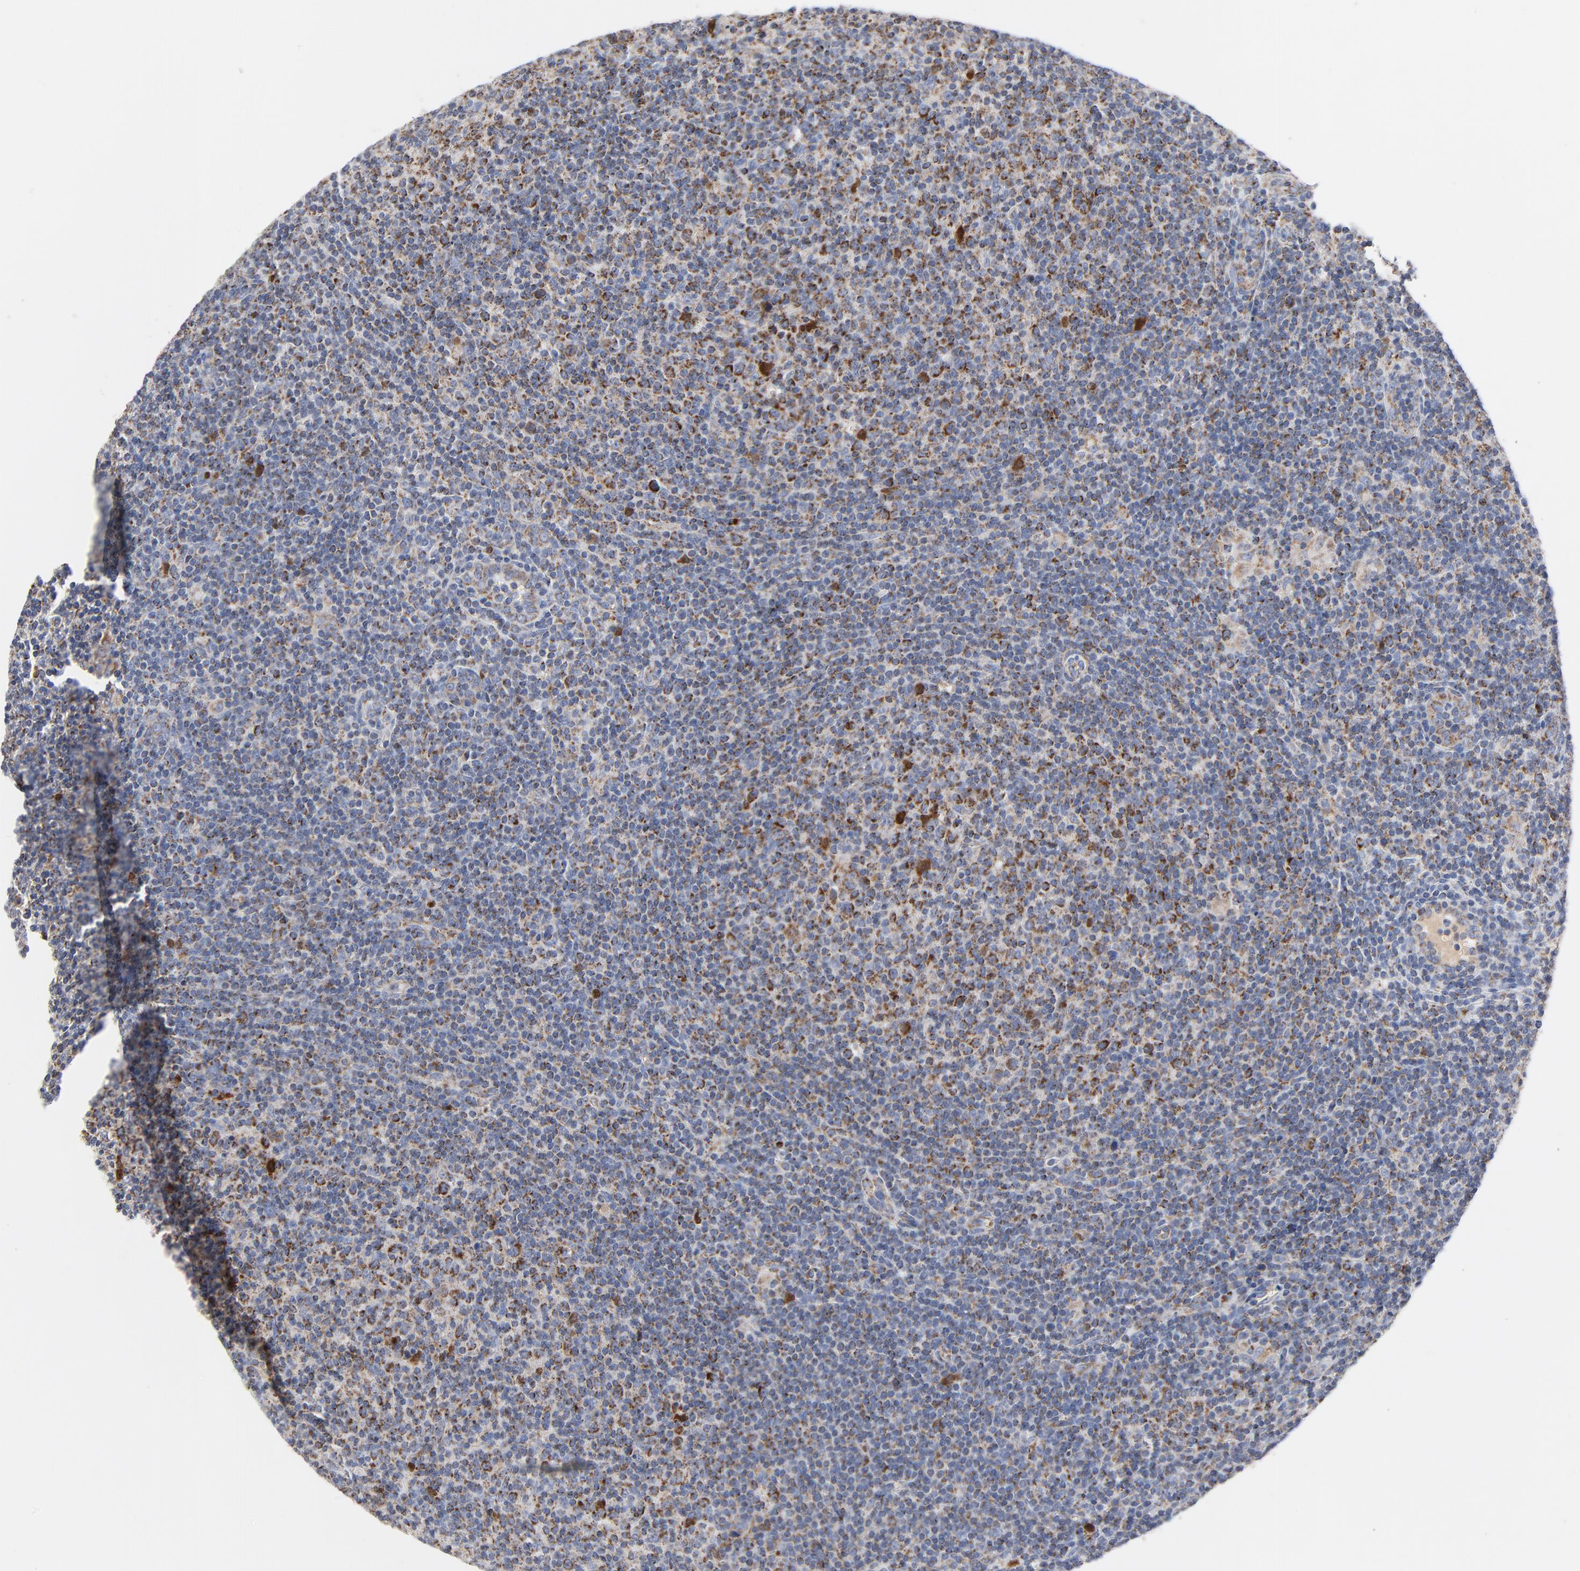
{"staining": {"intensity": "strong", "quantity": ">75%", "location": "cytoplasmic/membranous"}, "tissue": "lymphoma", "cell_type": "Tumor cells", "image_type": "cancer", "snomed": [{"axis": "morphology", "description": "Malignant lymphoma, non-Hodgkin's type, Low grade"}, {"axis": "topography", "description": "Lymph node"}], "caption": "Lymphoma stained with a brown dye reveals strong cytoplasmic/membranous positive staining in about >75% of tumor cells.", "gene": "DIABLO", "patient": {"sex": "male", "age": 70}}